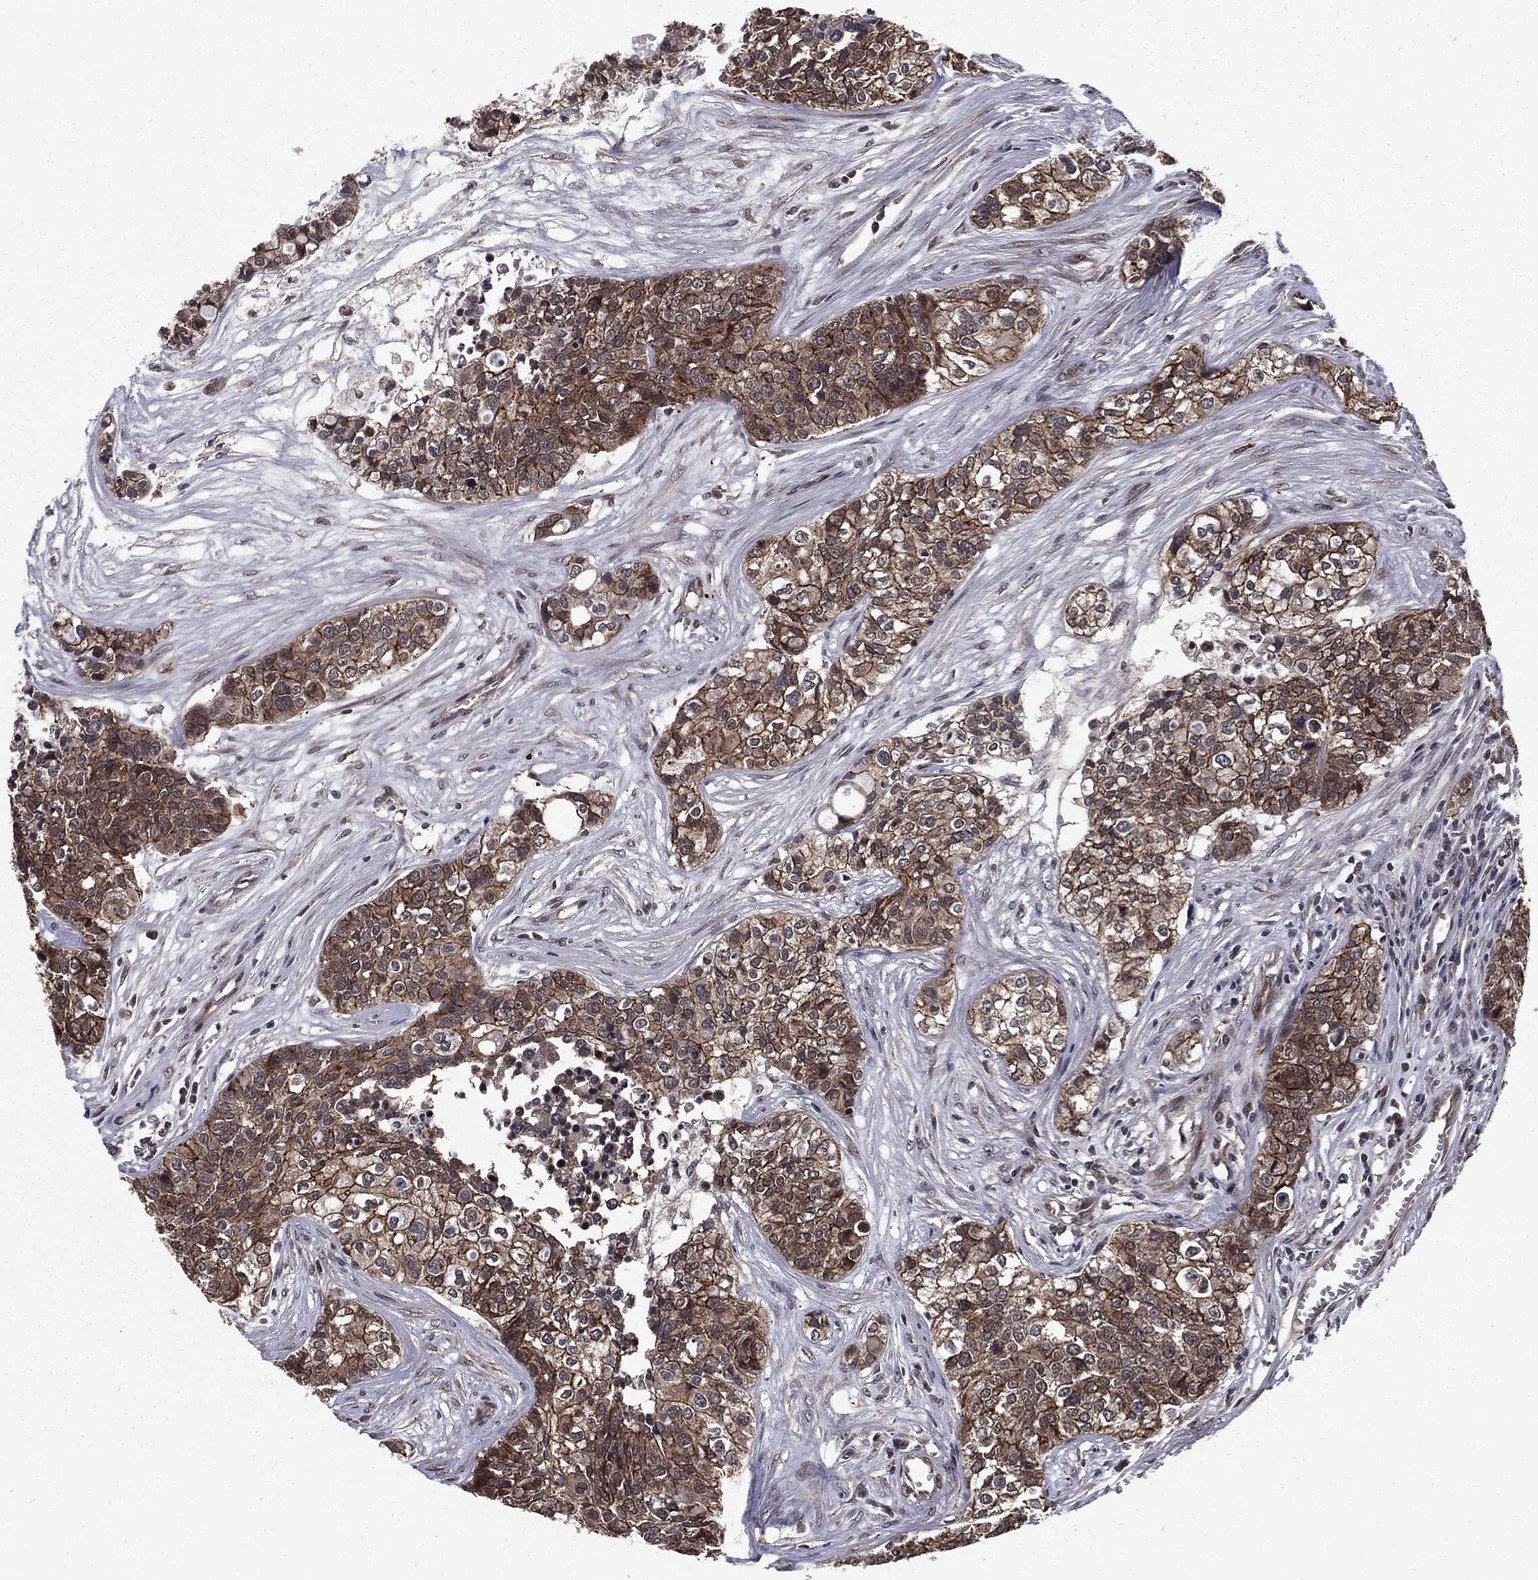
{"staining": {"intensity": "moderate", "quantity": ">75%", "location": "cytoplasmic/membranous"}, "tissue": "carcinoid", "cell_type": "Tumor cells", "image_type": "cancer", "snomed": [{"axis": "morphology", "description": "Carcinoid, malignant, NOS"}, {"axis": "topography", "description": "Colon"}], "caption": "A photomicrograph of malignant carcinoid stained for a protein displays moderate cytoplasmic/membranous brown staining in tumor cells.", "gene": "PTPA", "patient": {"sex": "male", "age": 81}}